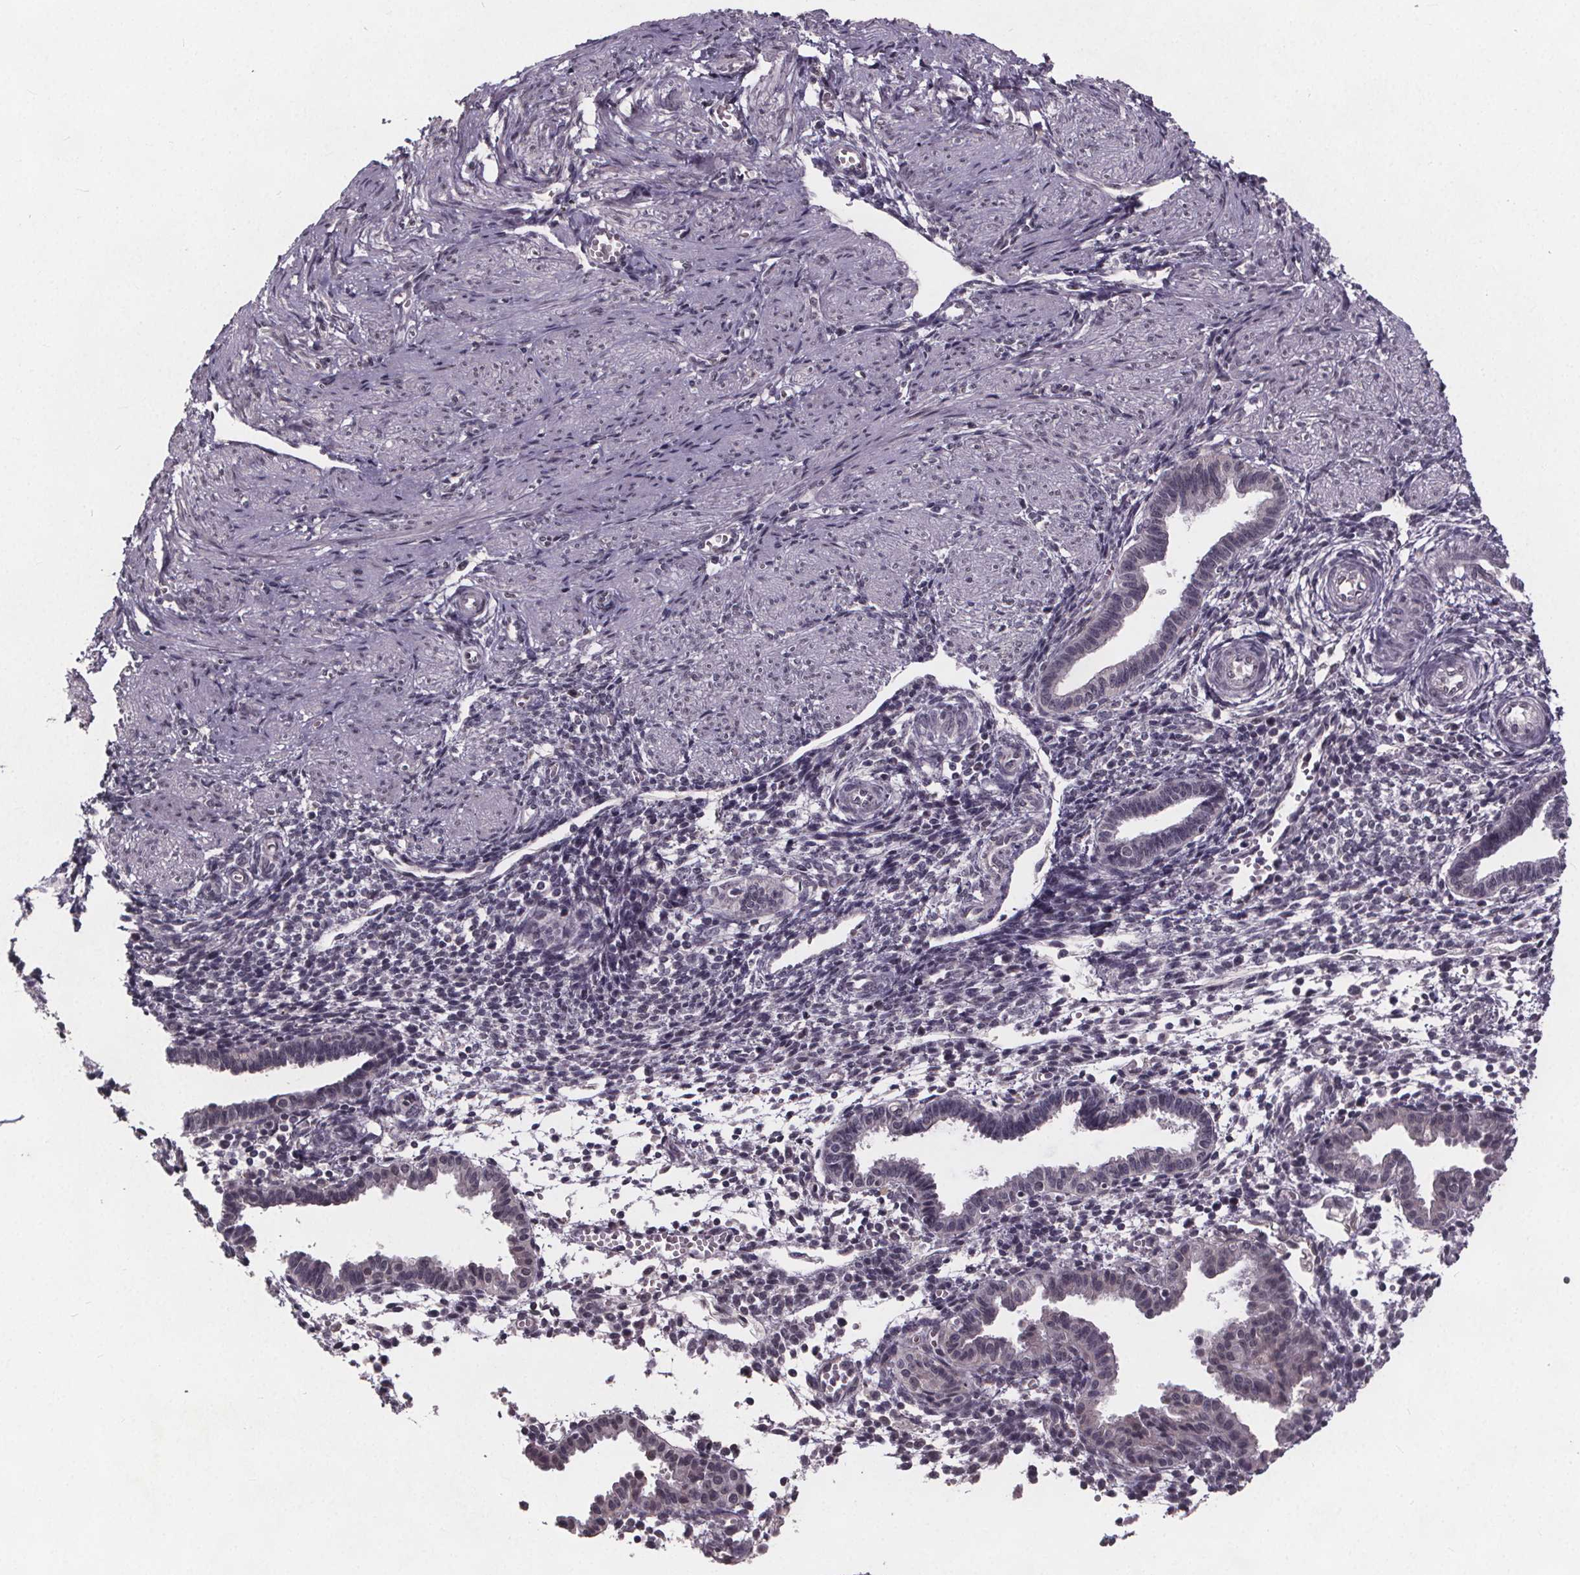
{"staining": {"intensity": "negative", "quantity": "none", "location": "none"}, "tissue": "endometrium", "cell_type": "Cells in endometrial stroma", "image_type": "normal", "snomed": [{"axis": "morphology", "description": "Normal tissue, NOS"}, {"axis": "topography", "description": "Endometrium"}], "caption": "The immunohistochemistry image has no significant positivity in cells in endometrial stroma of endometrium. Nuclei are stained in blue.", "gene": "FAM181B", "patient": {"sex": "female", "age": 37}}